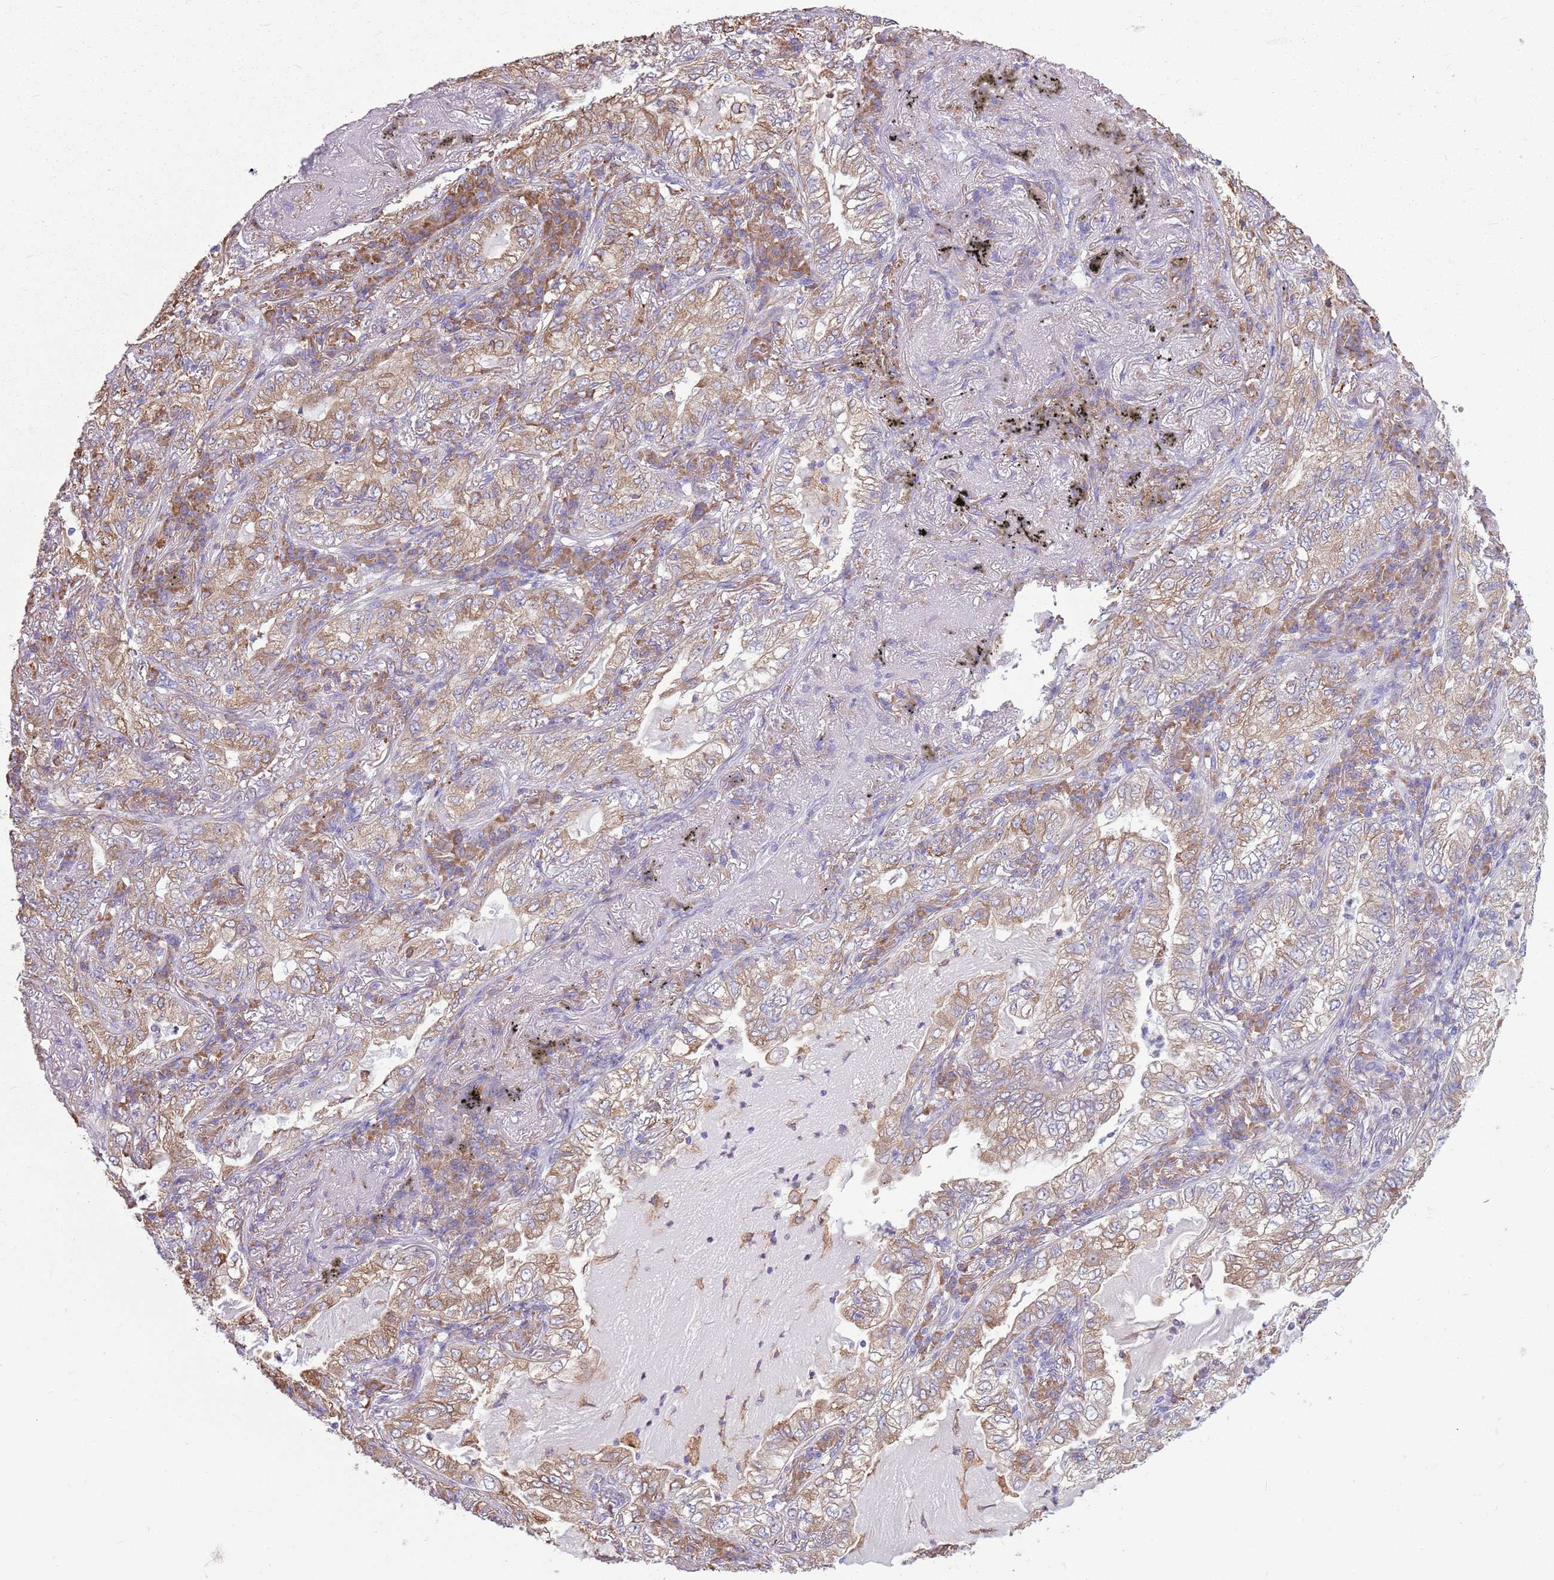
{"staining": {"intensity": "moderate", "quantity": "25%-75%", "location": "cytoplasmic/membranous"}, "tissue": "lung cancer", "cell_type": "Tumor cells", "image_type": "cancer", "snomed": [{"axis": "morphology", "description": "Adenocarcinoma, NOS"}, {"axis": "topography", "description": "Lung"}], "caption": "Adenocarcinoma (lung) was stained to show a protein in brown. There is medium levels of moderate cytoplasmic/membranous staining in about 25%-75% of tumor cells. (DAB IHC with brightfield microscopy, high magnification).", "gene": "KCTD19", "patient": {"sex": "female", "age": 73}}